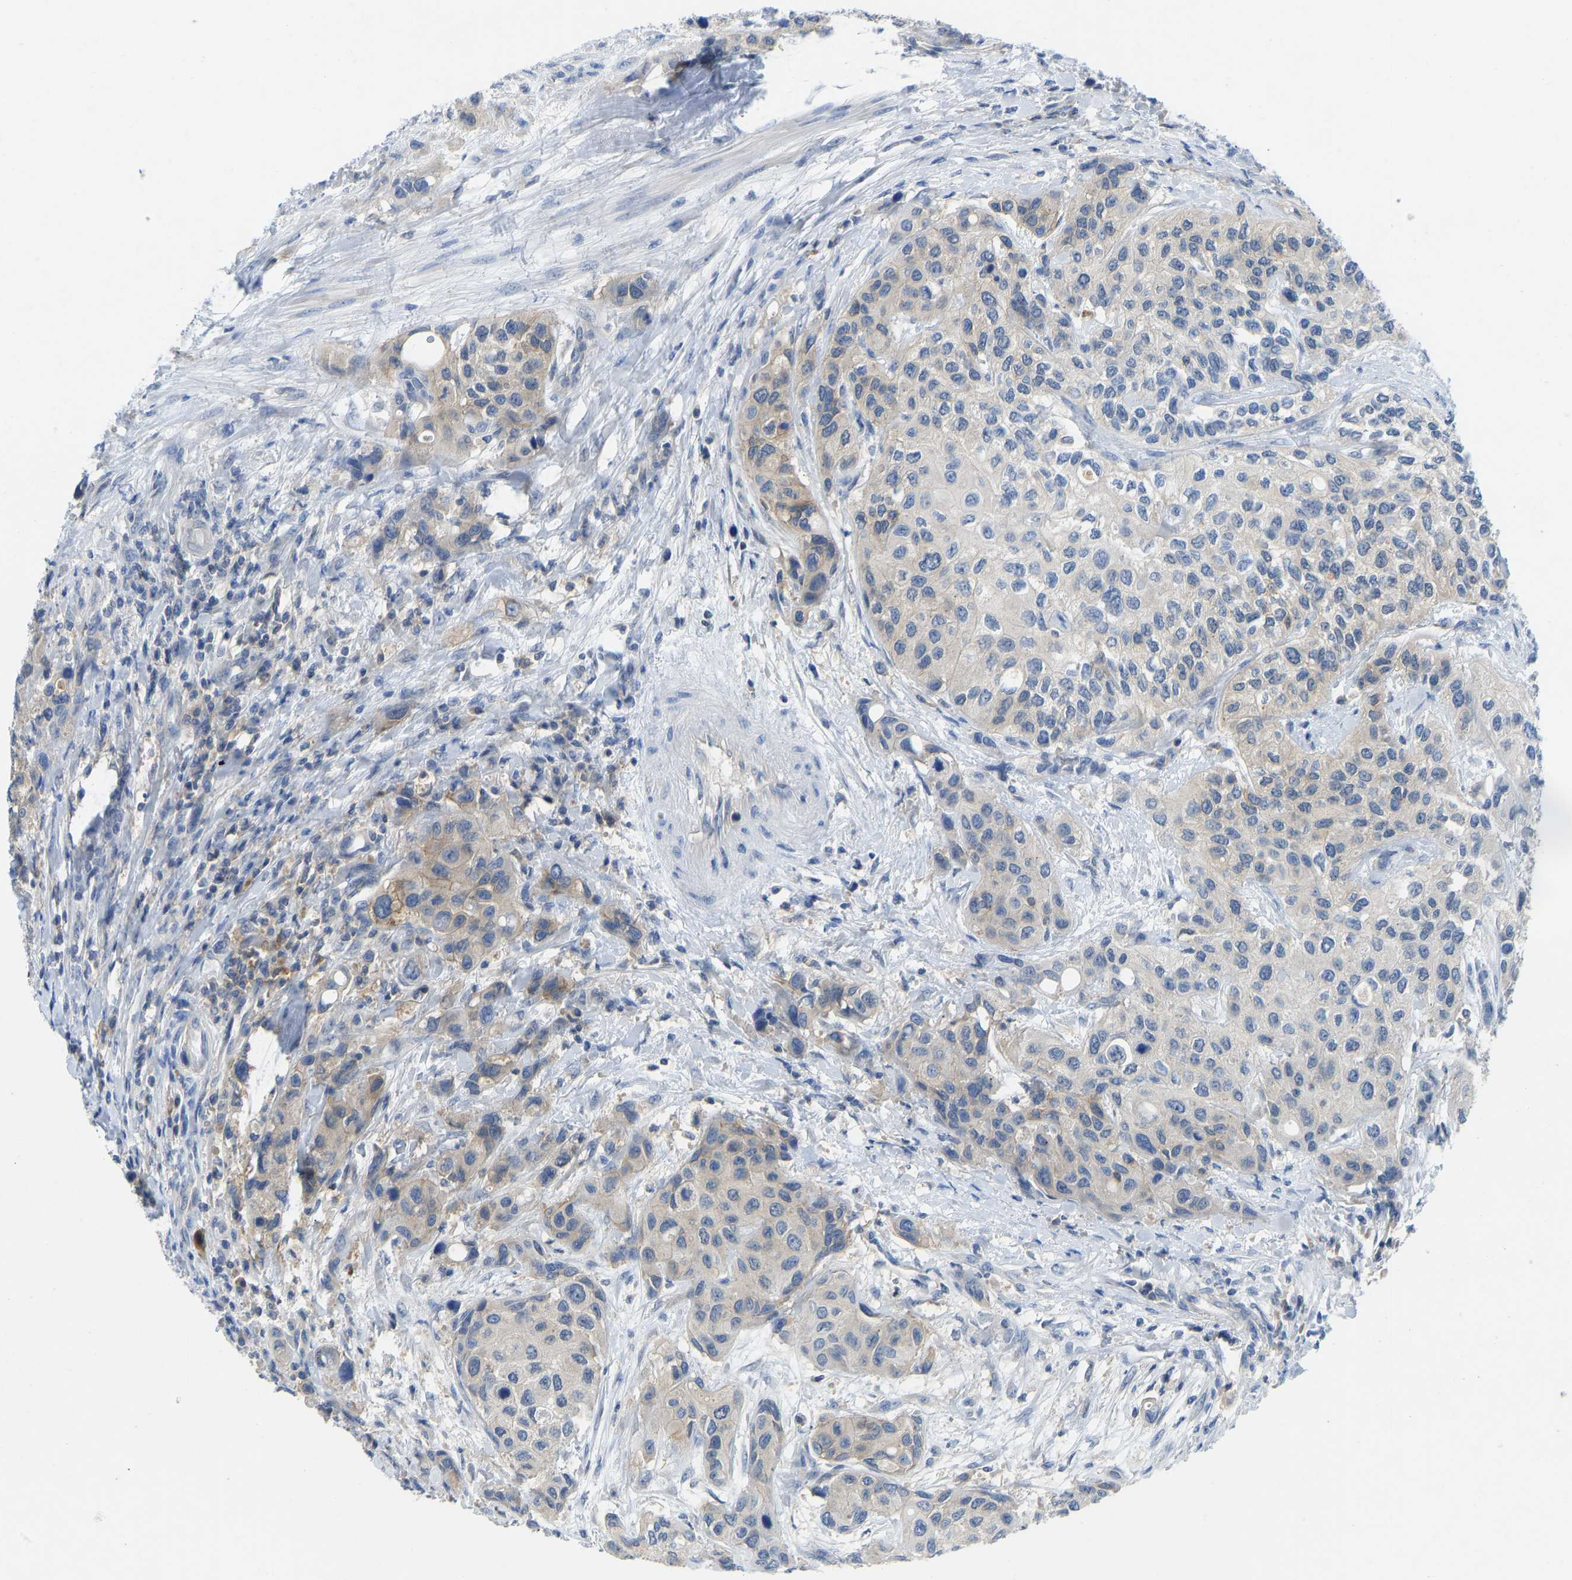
{"staining": {"intensity": "moderate", "quantity": "25%-75%", "location": "cytoplasmic/membranous"}, "tissue": "urothelial cancer", "cell_type": "Tumor cells", "image_type": "cancer", "snomed": [{"axis": "morphology", "description": "Urothelial carcinoma, High grade"}, {"axis": "topography", "description": "Urinary bladder"}], "caption": "This micrograph exhibits immunohistochemistry (IHC) staining of urothelial cancer, with medium moderate cytoplasmic/membranous expression in approximately 25%-75% of tumor cells.", "gene": "NDRG3", "patient": {"sex": "female", "age": 56}}